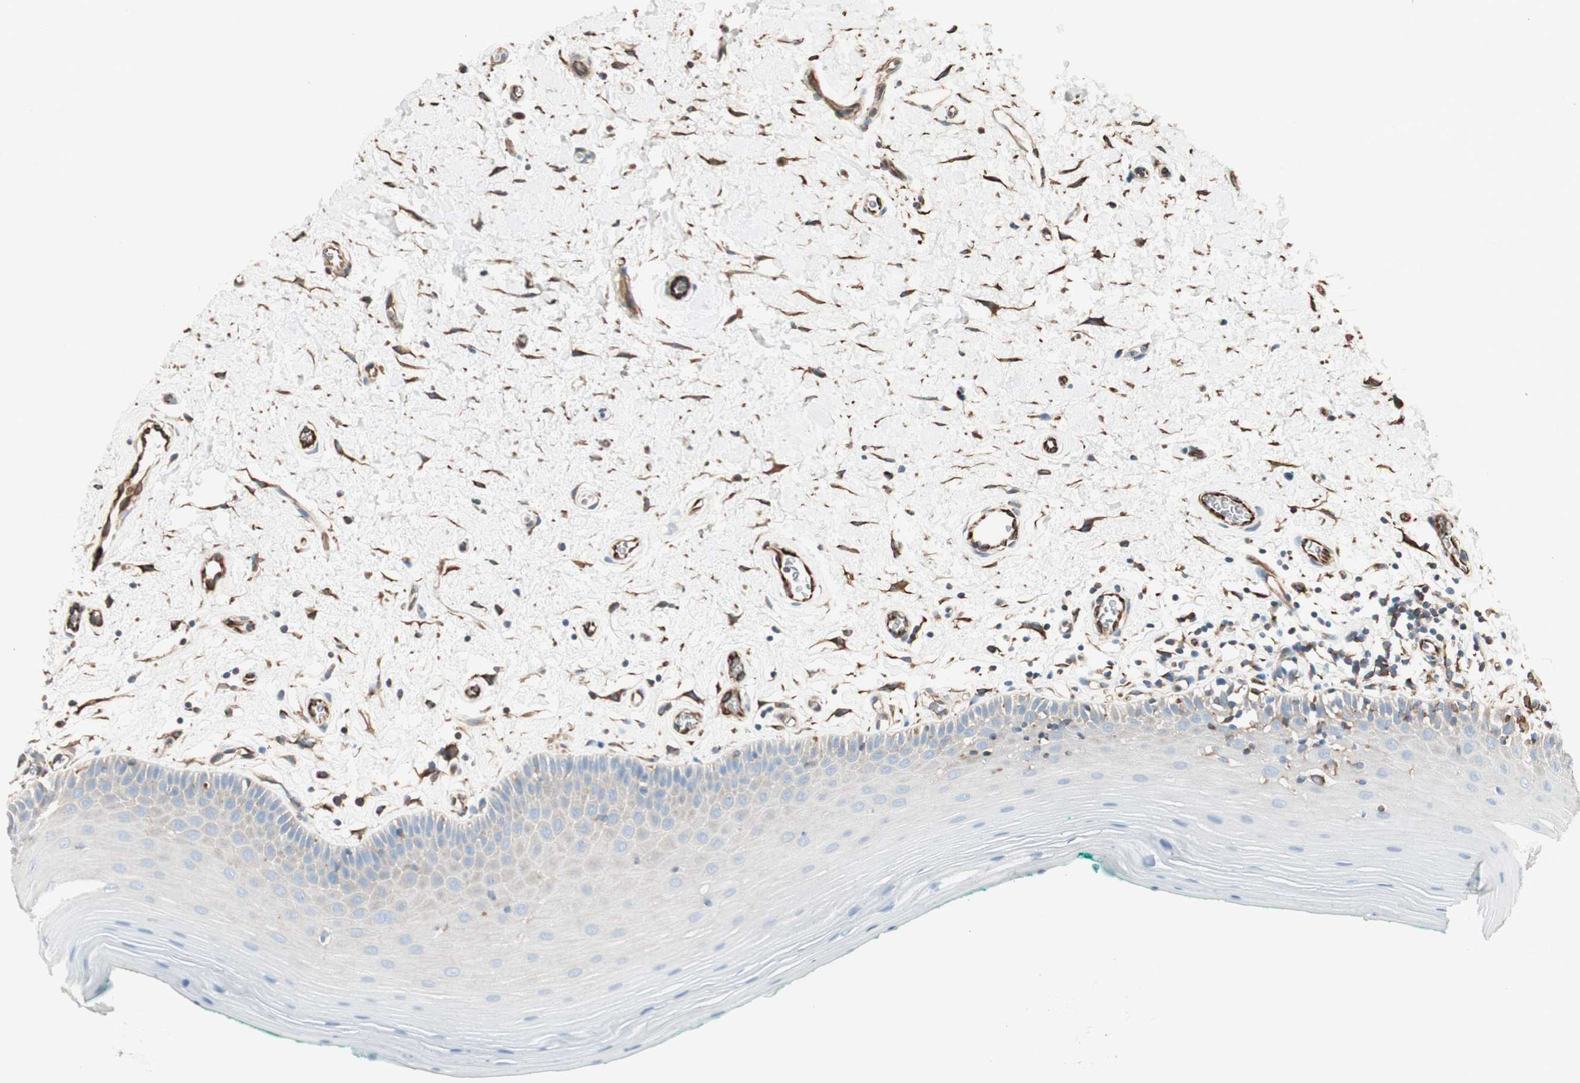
{"staining": {"intensity": "negative", "quantity": "none", "location": "none"}, "tissue": "oral mucosa", "cell_type": "Squamous epithelial cells", "image_type": "normal", "snomed": [{"axis": "morphology", "description": "Normal tissue, NOS"}, {"axis": "topography", "description": "Skeletal muscle"}, {"axis": "topography", "description": "Oral tissue"}], "caption": "An immunohistochemistry (IHC) photomicrograph of unremarkable oral mucosa is shown. There is no staining in squamous epithelial cells of oral mucosa. (DAB immunohistochemistry (IHC), high magnification).", "gene": "SRCIN1", "patient": {"sex": "male", "age": 58}}